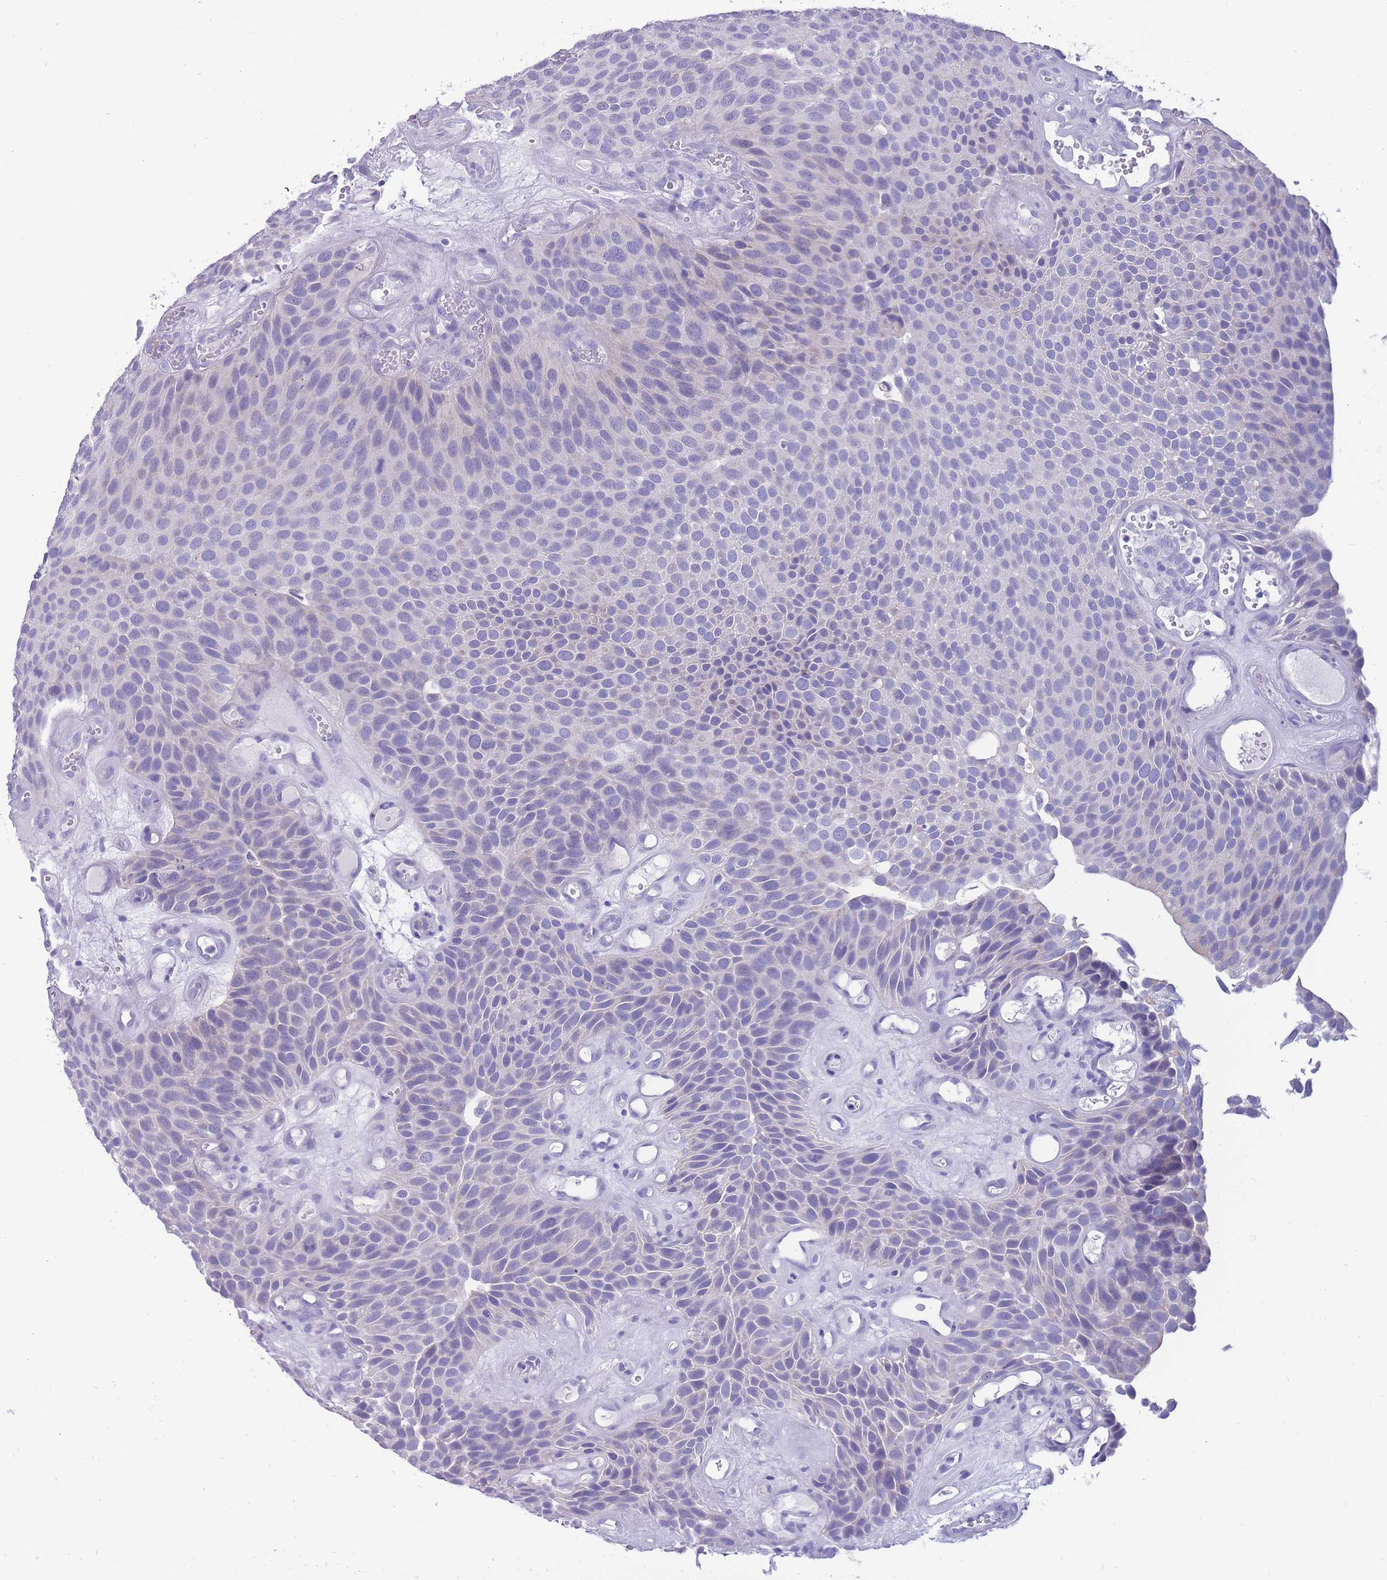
{"staining": {"intensity": "negative", "quantity": "none", "location": "none"}, "tissue": "urothelial cancer", "cell_type": "Tumor cells", "image_type": "cancer", "snomed": [{"axis": "morphology", "description": "Urothelial carcinoma, Low grade"}, {"axis": "topography", "description": "Urinary bladder"}], "caption": "Protein analysis of urothelial carcinoma (low-grade) reveals no significant expression in tumor cells.", "gene": "INTS2", "patient": {"sex": "male", "age": 89}}